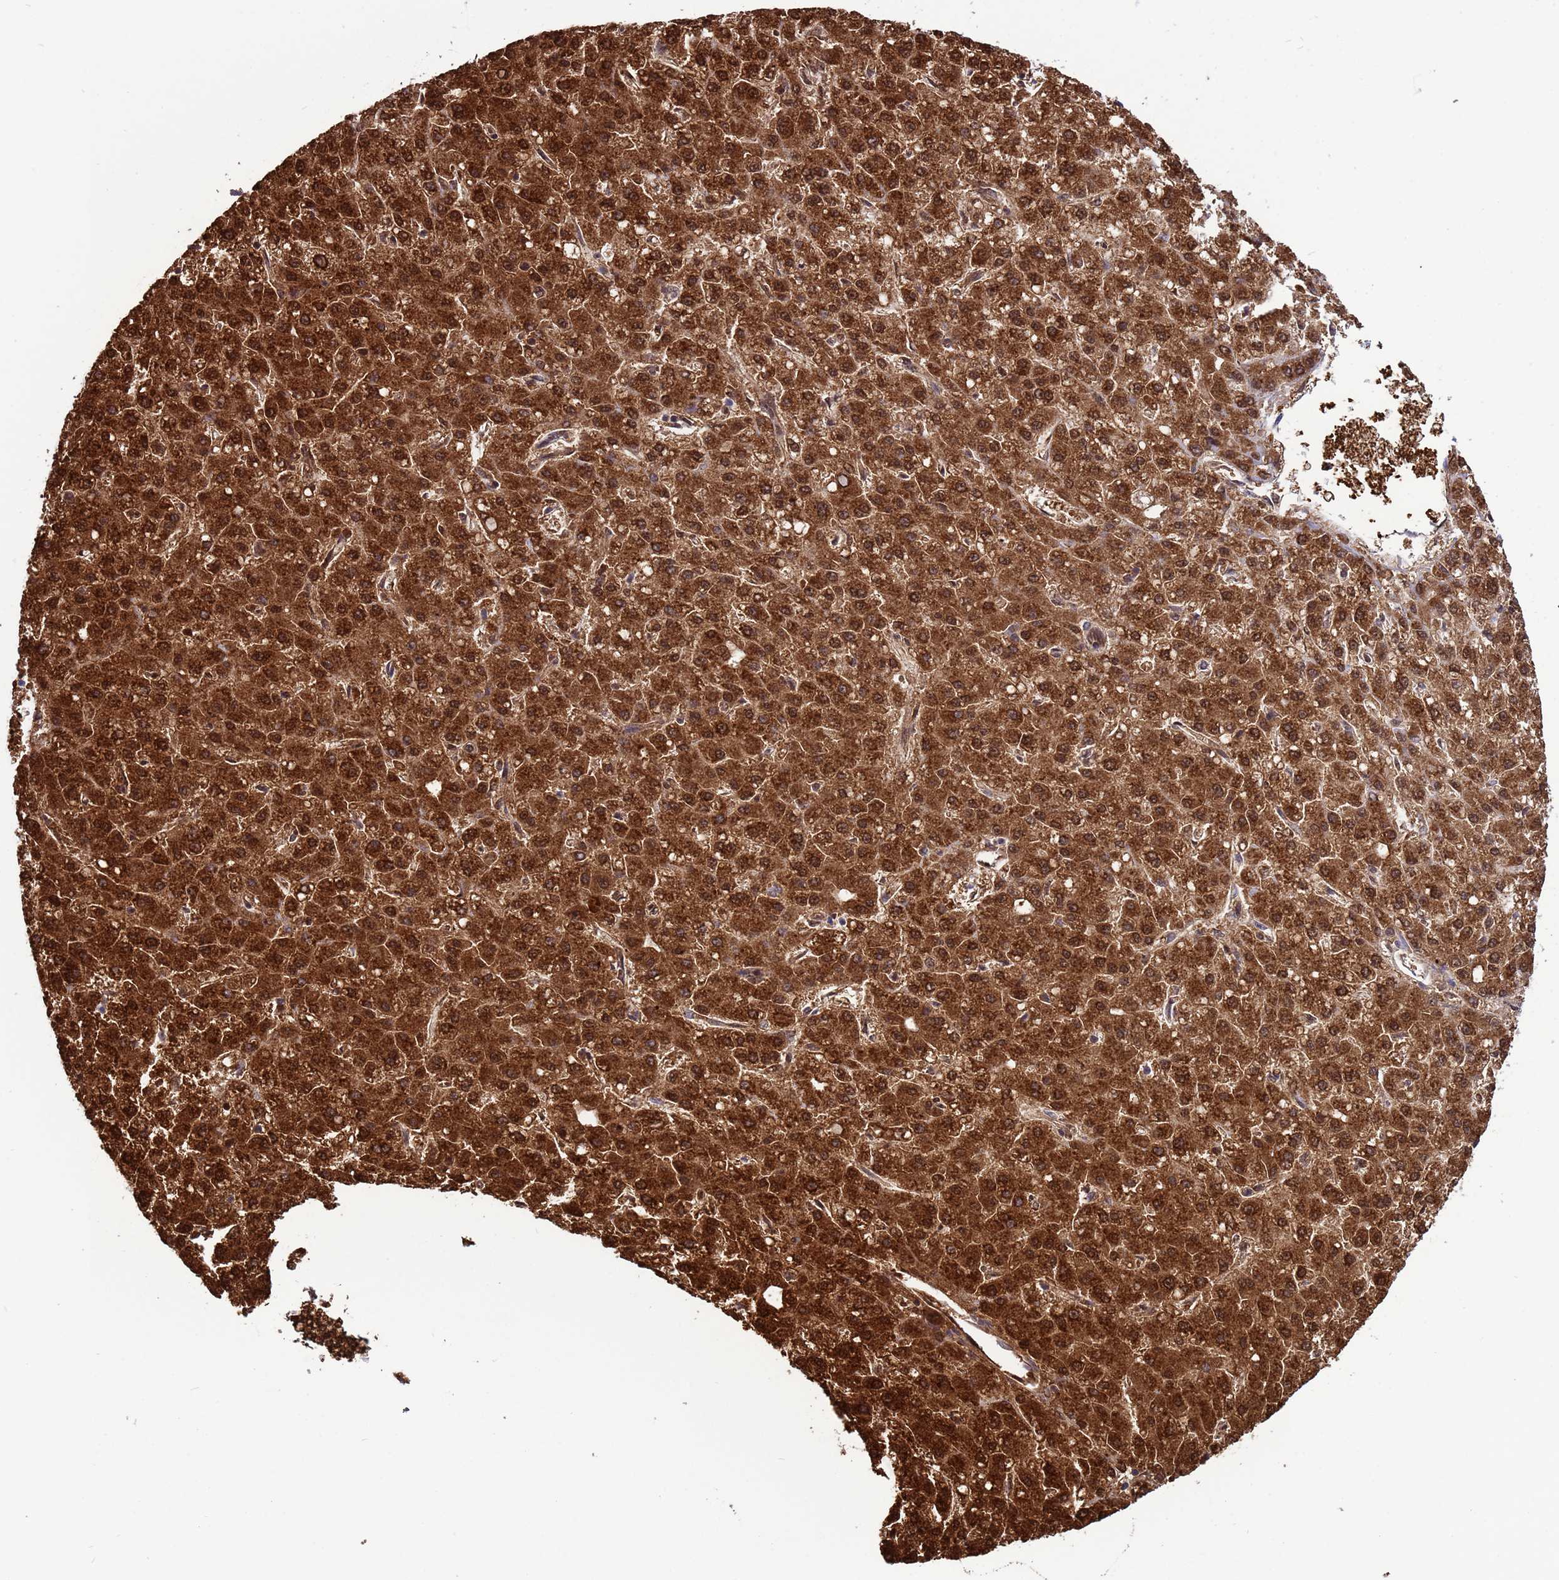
{"staining": {"intensity": "strong", "quantity": ">75%", "location": "cytoplasmic/membranous,nuclear"}, "tissue": "liver cancer", "cell_type": "Tumor cells", "image_type": "cancer", "snomed": [{"axis": "morphology", "description": "Carcinoma, Hepatocellular, NOS"}, {"axis": "topography", "description": "Liver"}], "caption": "Brown immunohistochemical staining in human hepatocellular carcinoma (liver) exhibits strong cytoplasmic/membranous and nuclear expression in approximately >75% of tumor cells. (DAB (3,3'-diaminobenzidine) IHC with brightfield microscopy, high magnification).", "gene": "AKR1C2", "patient": {"sex": "male", "age": 67}}